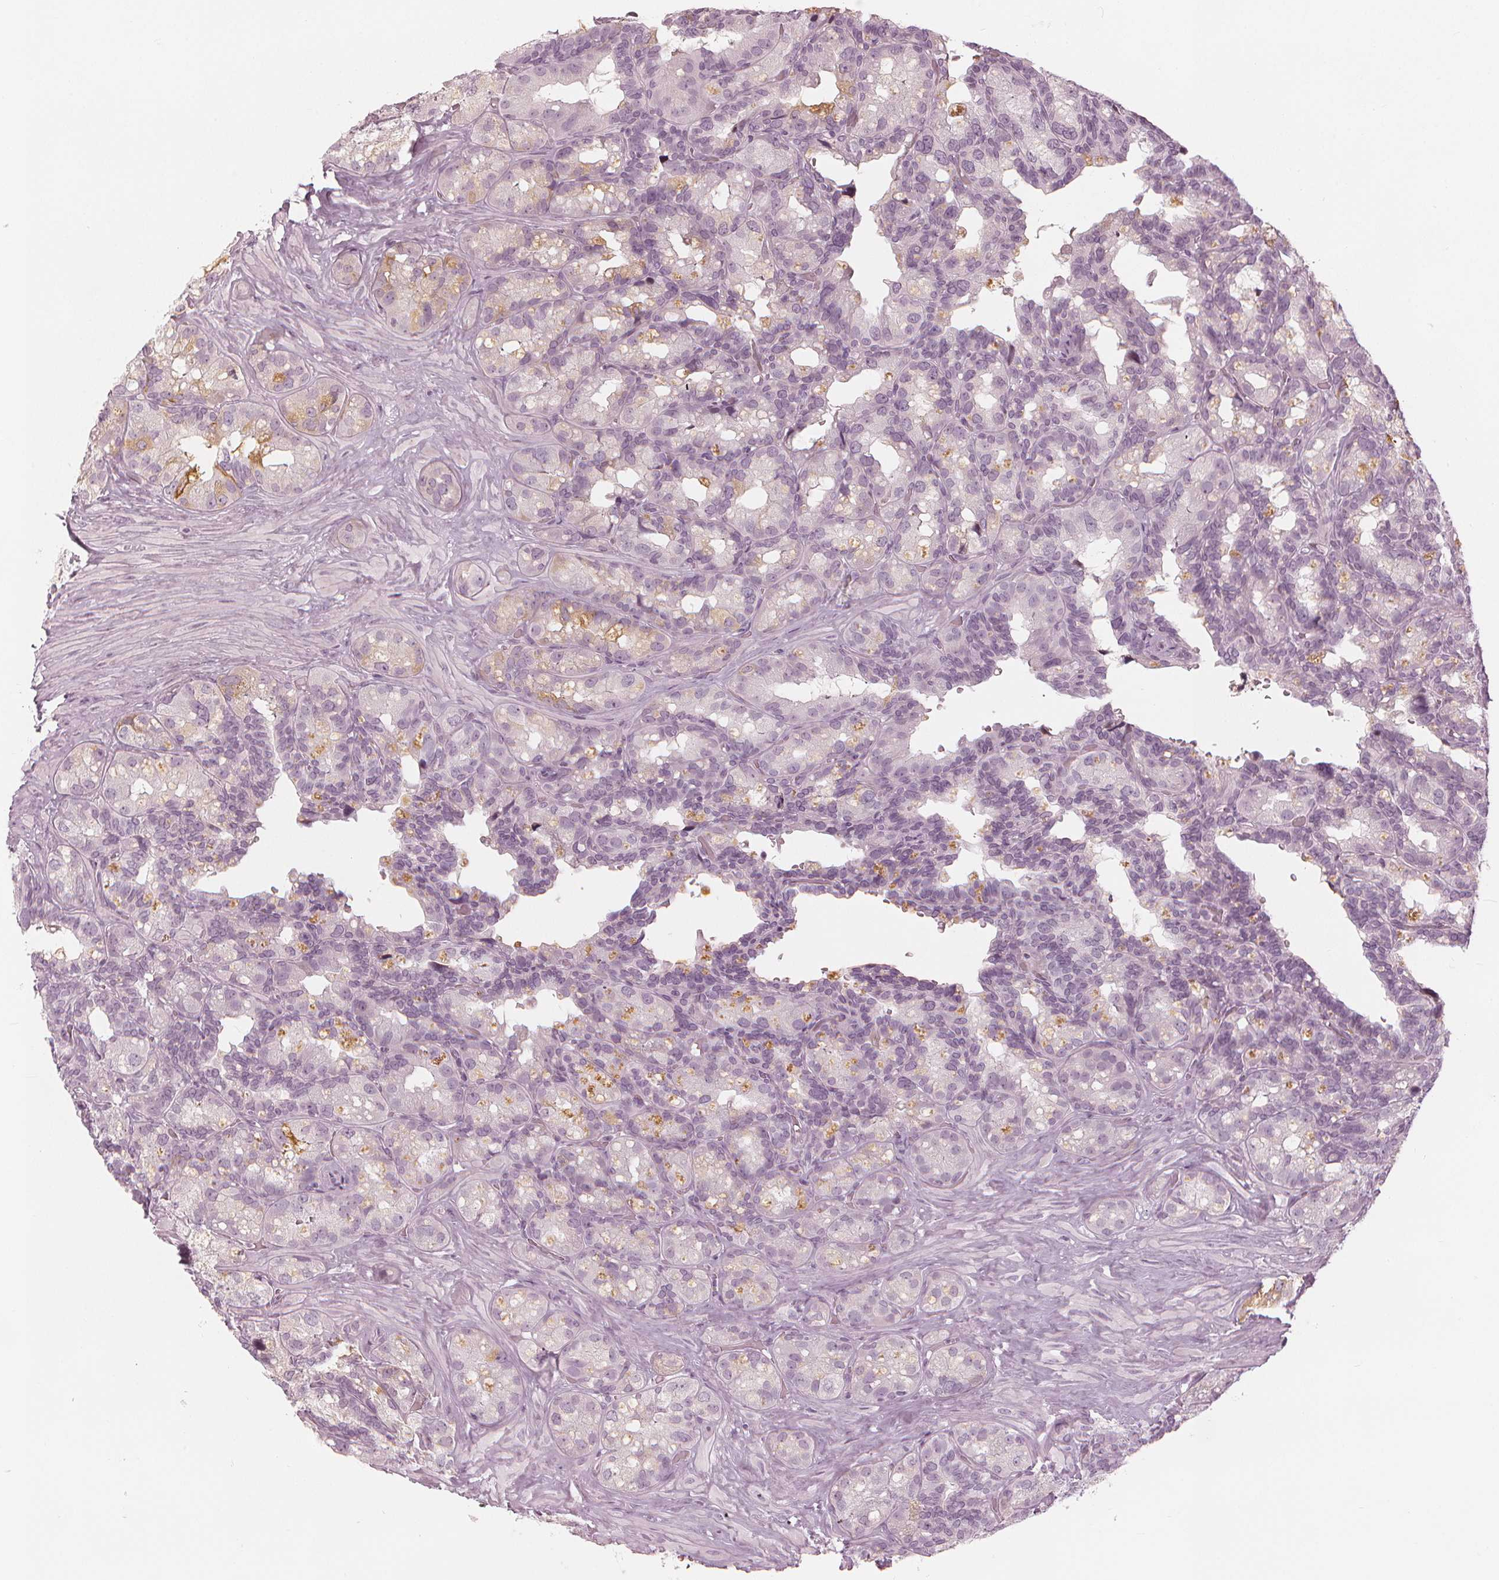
{"staining": {"intensity": "weak", "quantity": "<25%", "location": "cytoplasmic/membranous"}, "tissue": "seminal vesicle", "cell_type": "Glandular cells", "image_type": "normal", "snomed": [{"axis": "morphology", "description": "Normal tissue, NOS"}, {"axis": "topography", "description": "Seminal veicle"}], "caption": "This is an IHC histopathology image of benign seminal vesicle. There is no positivity in glandular cells.", "gene": "PAEP", "patient": {"sex": "male", "age": 60}}